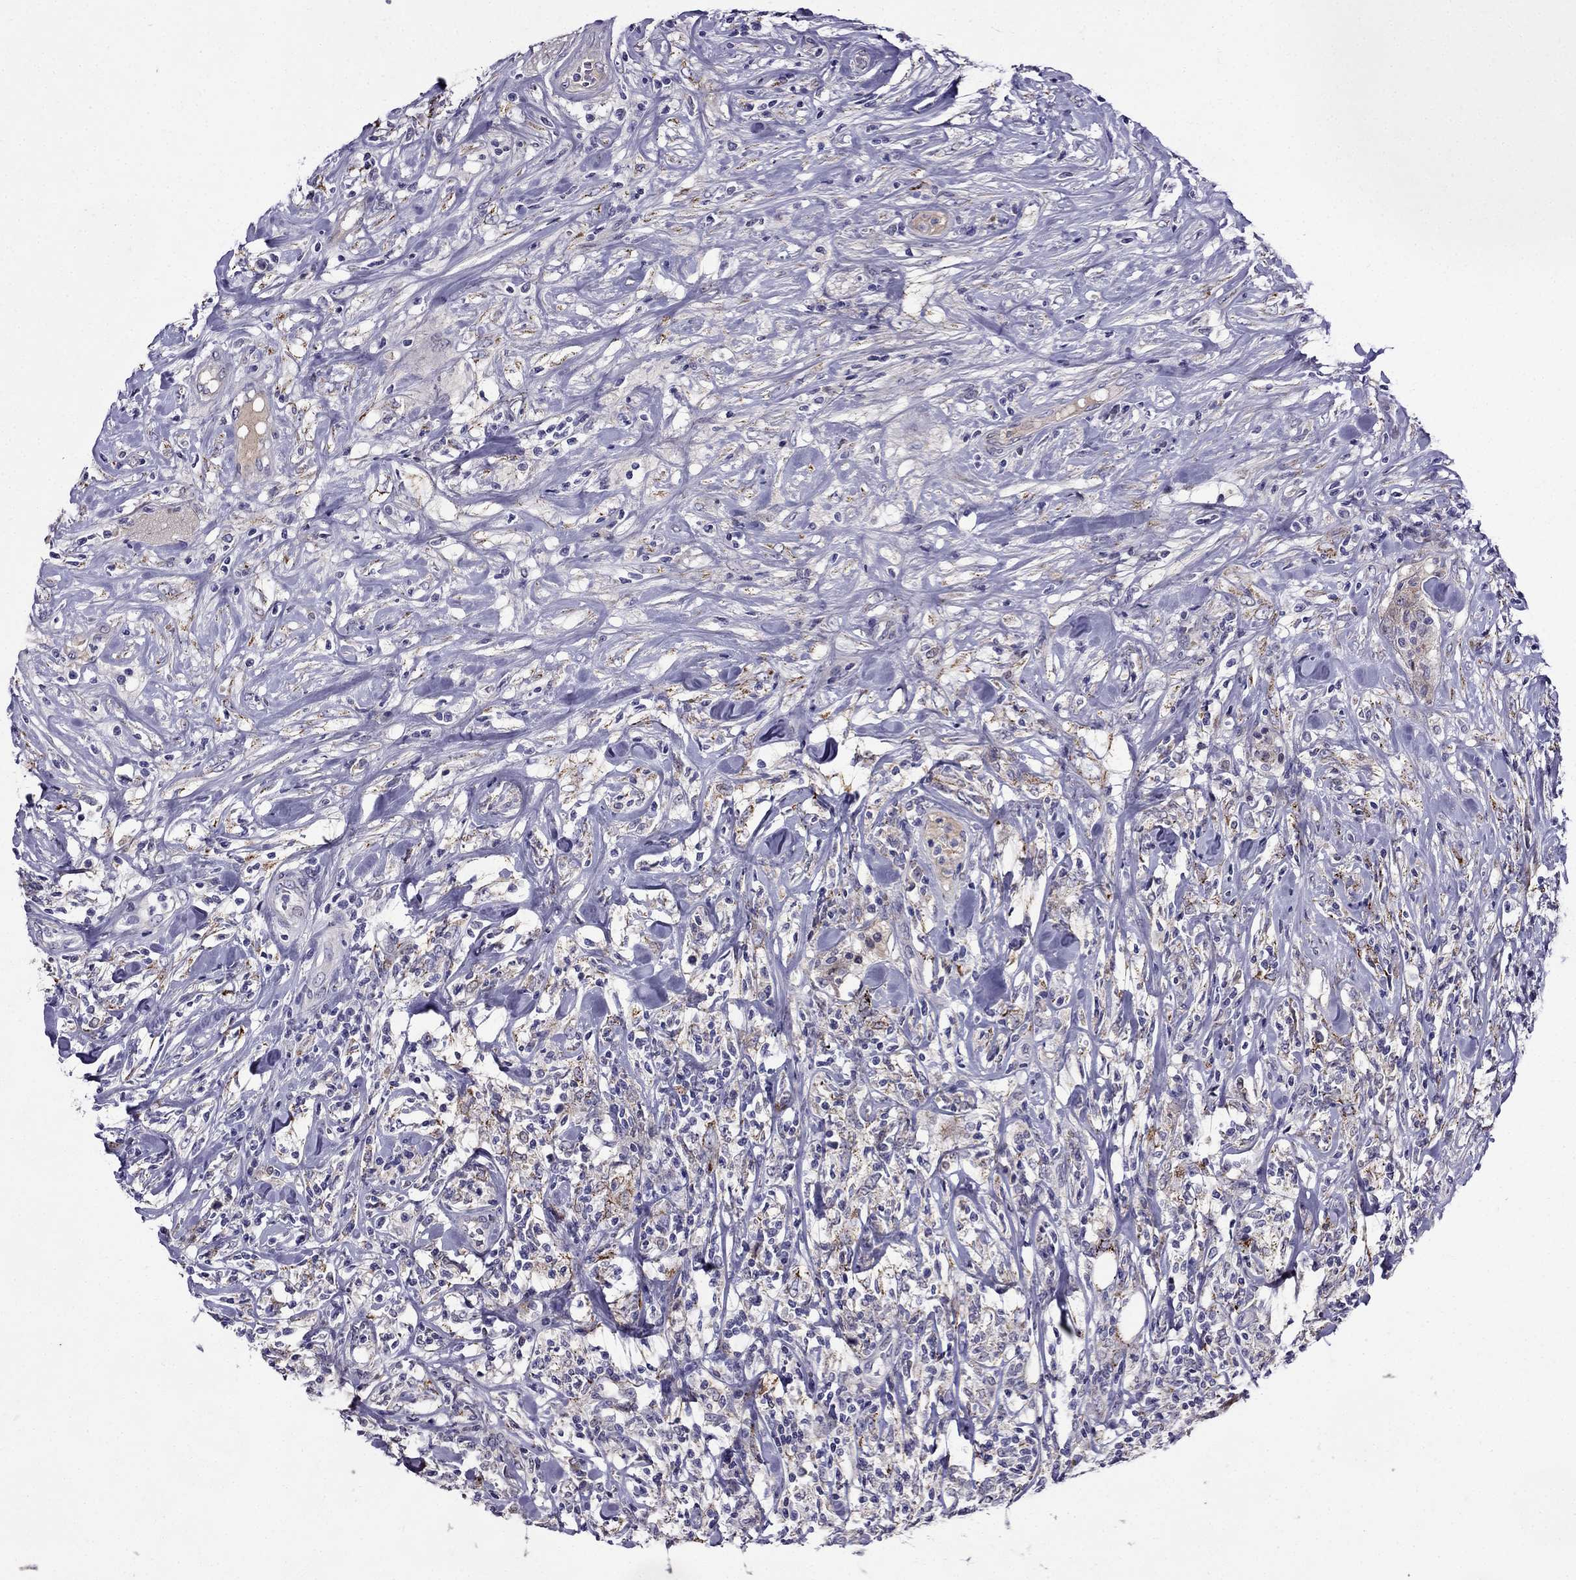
{"staining": {"intensity": "negative", "quantity": "none", "location": "none"}, "tissue": "lymphoma", "cell_type": "Tumor cells", "image_type": "cancer", "snomed": [{"axis": "morphology", "description": "Malignant lymphoma, non-Hodgkin's type, High grade"}, {"axis": "topography", "description": "Lymph node"}], "caption": "A histopathology image of high-grade malignant lymphoma, non-Hodgkin's type stained for a protein reveals no brown staining in tumor cells.", "gene": "PI16", "patient": {"sex": "female", "age": 84}}